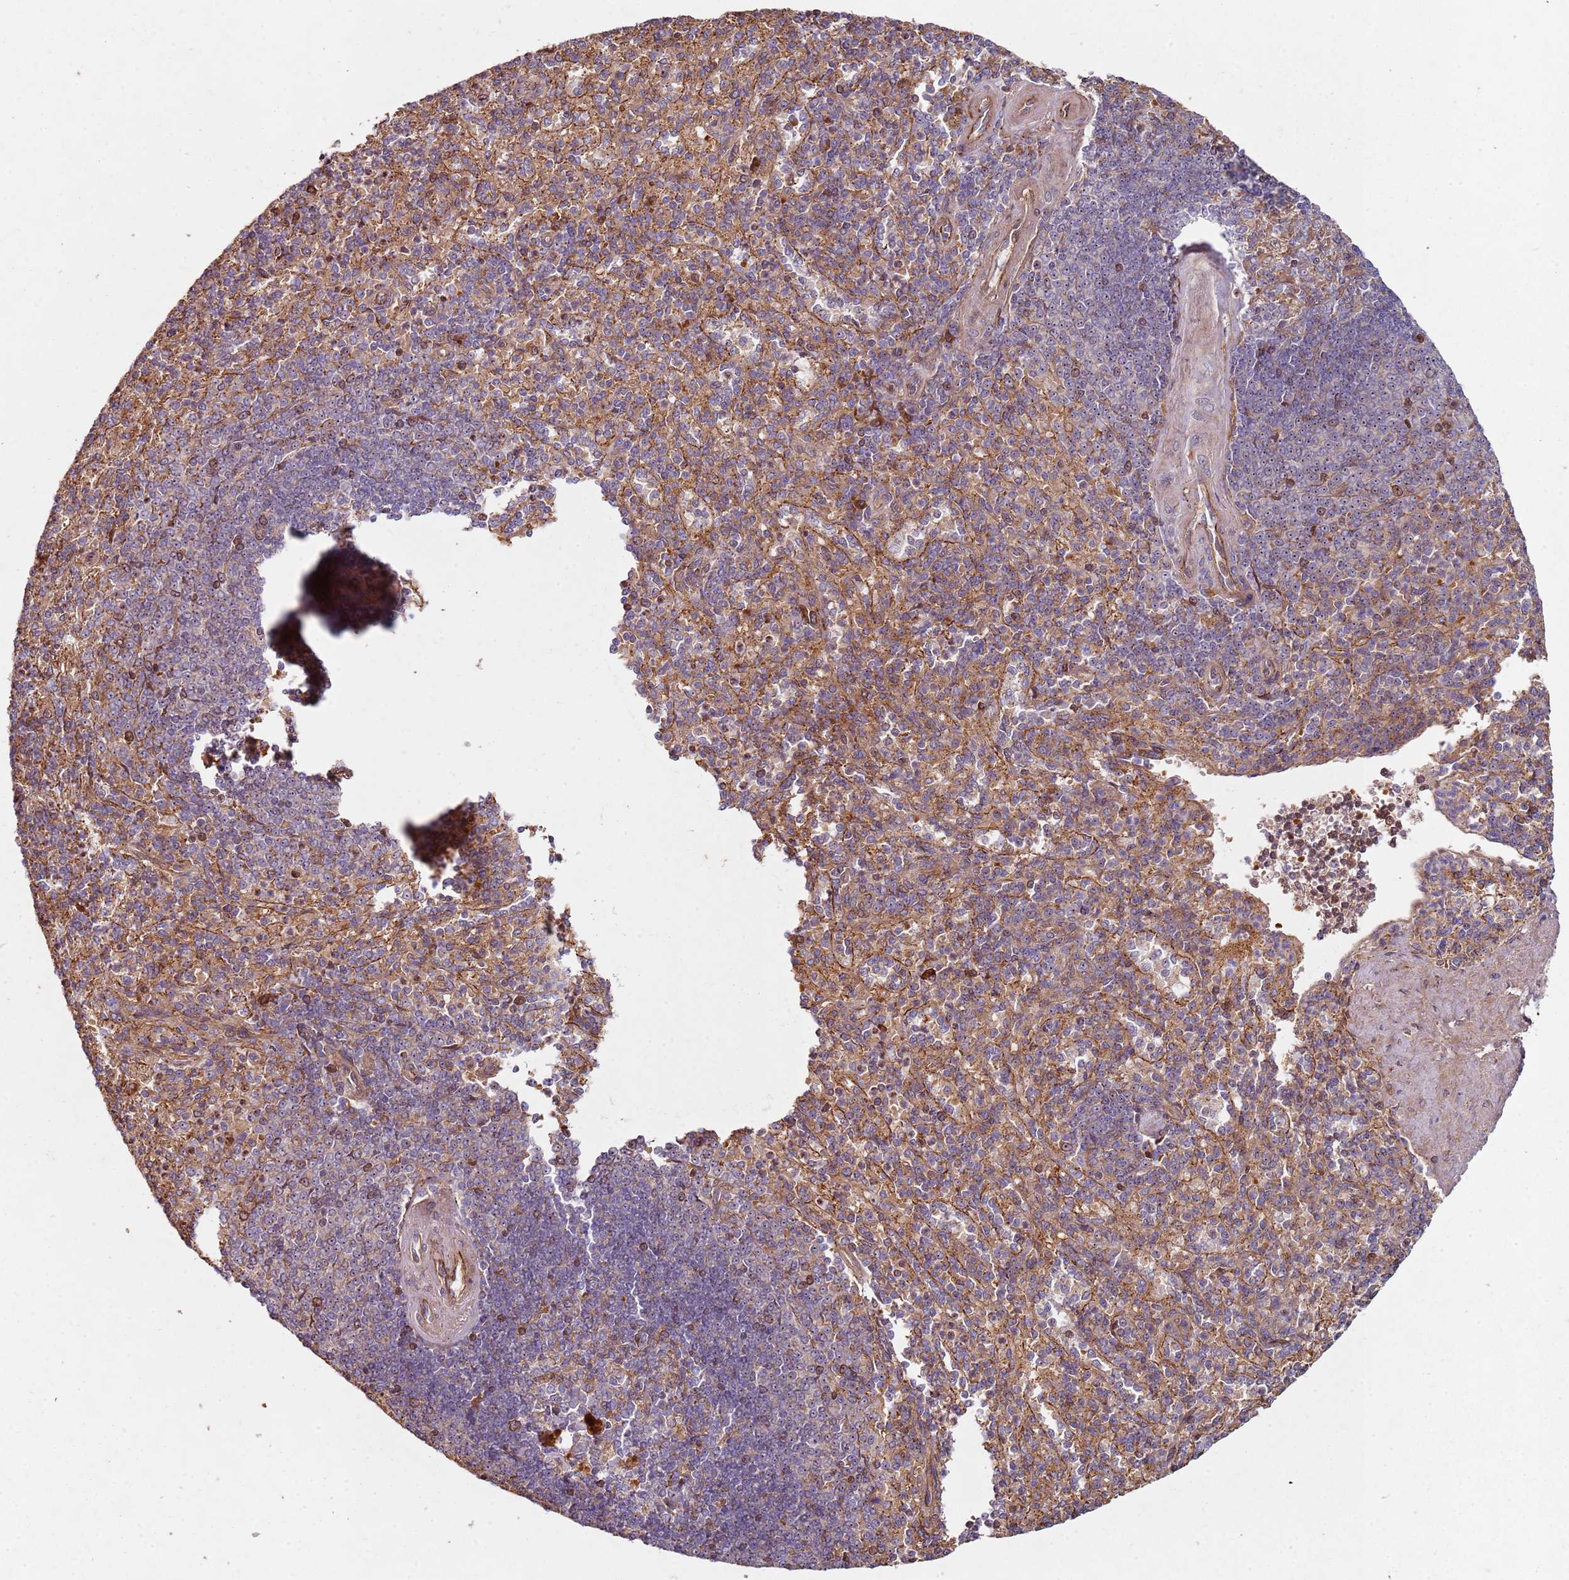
{"staining": {"intensity": "moderate", "quantity": "25%-75%", "location": "cytoplasmic/membranous"}, "tissue": "spleen", "cell_type": "Cells in red pulp", "image_type": "normal", "snomed": [{"axis": "morphology", "description": "Normal tissue, NOS"}, {"axis": "topography", "description": "Spleen"}], "caption": "The micrograph exhibits immunohistochemical staining of benign spleen. There is moderate cytoplasmic/membranous positivity is identified in approximately 25%-75% of cells in red pulp. (Brightfield microscopy of DAB IHC at high magnification).", "gene": "C2CD4B", "patient": {"sex": "male", "age": 82}}